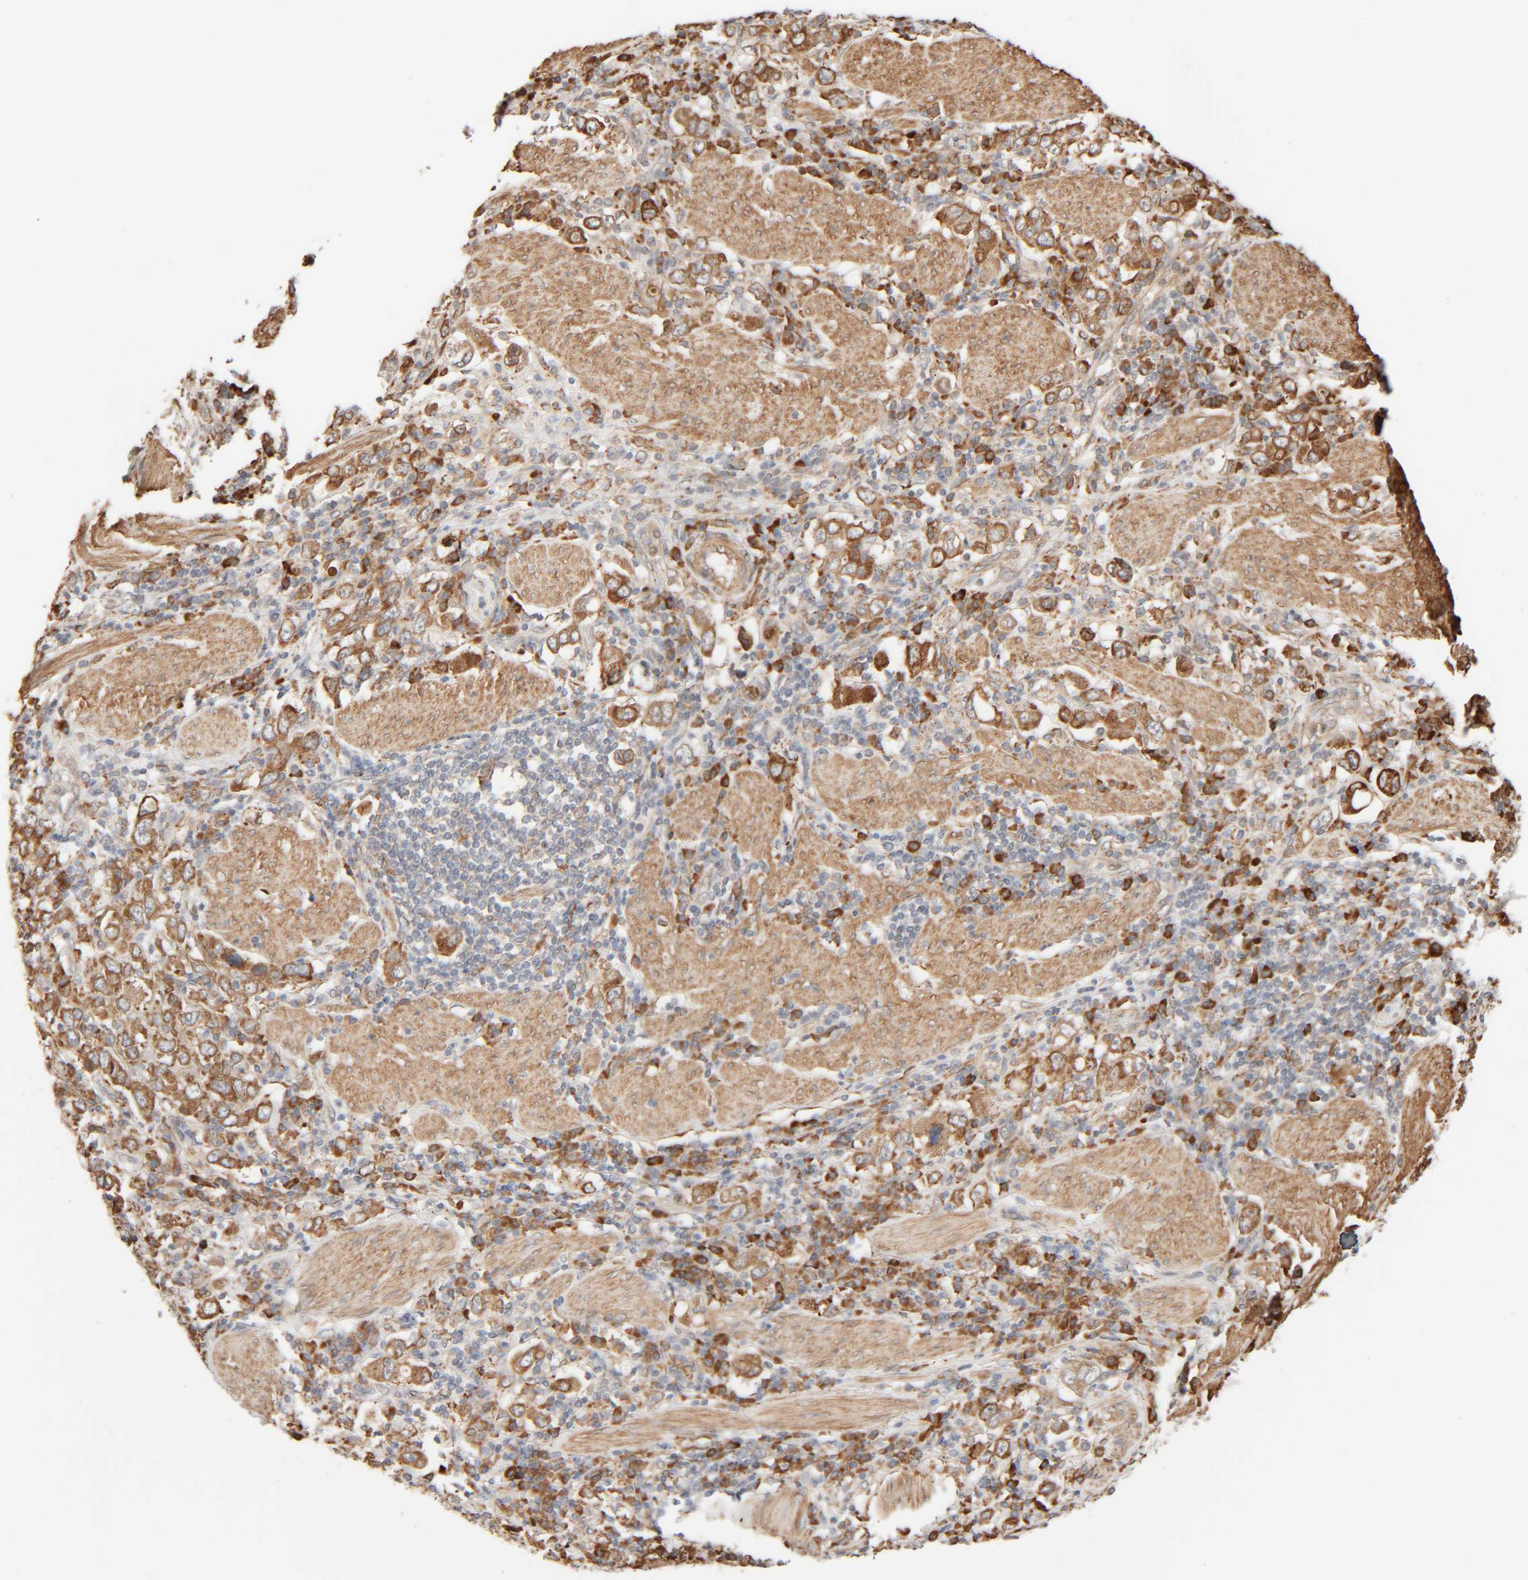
{"staining": {"intensity": "strong", "quantity": ">75%", "location": "cytoplasmic/membranous"}, "tissue": "stomach cancer", "cell_type": "Tumor cells", "image_type": "cancer", "snomed": [{"axis": "morphology", "description": "Adenocarcinoma, NOS"}, {"axis": "topography", "description": "Stomach, upper"}], "caption": "Protein staining of stomach cancer tissue shows strong cytoplasmic/membranous staining in about >75% of tumor cells.", "gene": "INTS1", "patient": {"sex": "male", "age": 62}}